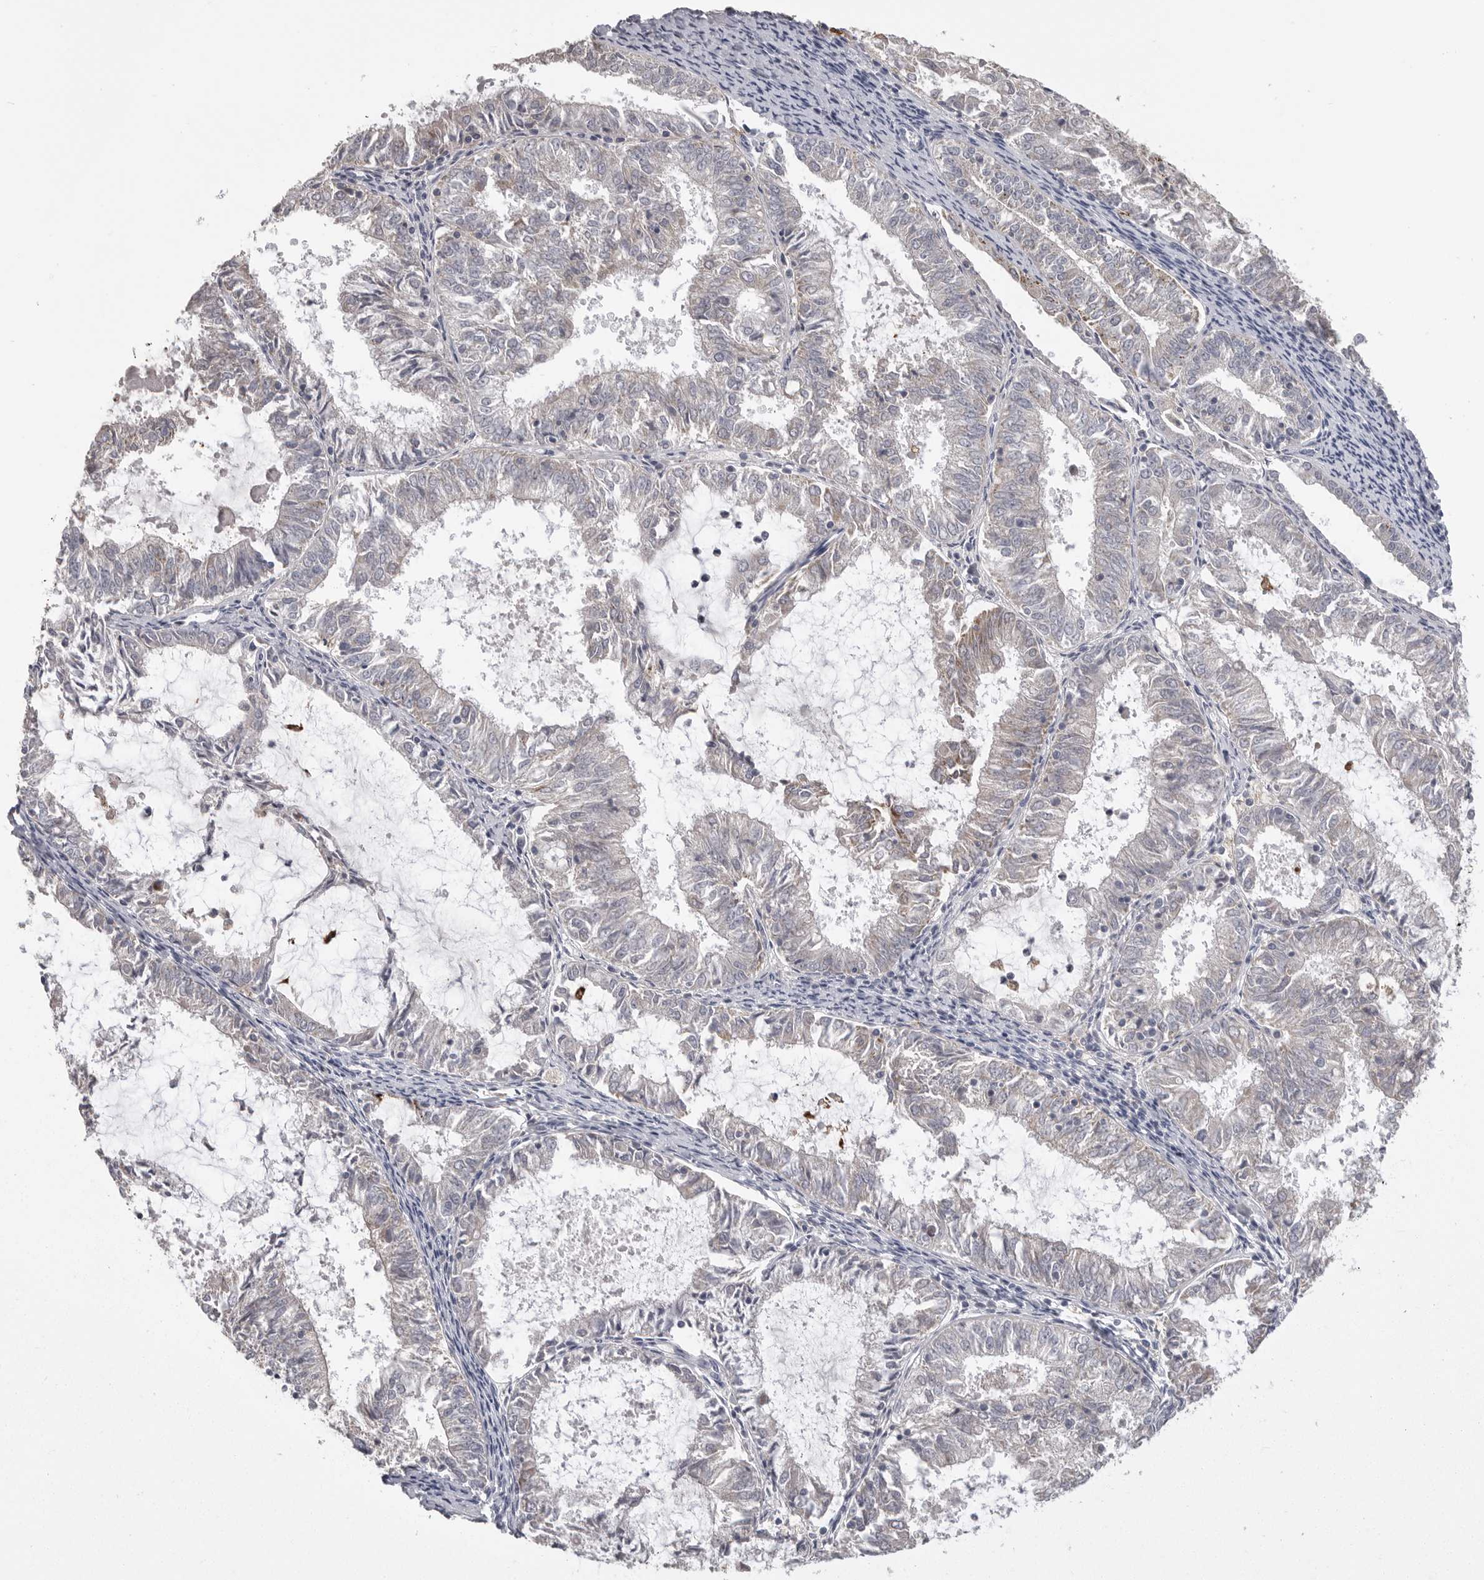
{"staining": {"intensity": "negative", "quantity": "none", "location": "none"}, "tissue": "endometrial cancer", "cell_type": "Tumor cells", "image_type": "cancer", "snomed": [{"axis": "morphology", "description": "Adenocarcinoma, NOS"}, {"axis": "topography", "description": "Endometrium"}], "caption": "Photomicrograph shows no significant protein staining in tumor cells of endometrial cancer (adenocarcinoma).", "gene": "CMTM6", "patient": {"sex": "female", "age": 57}}